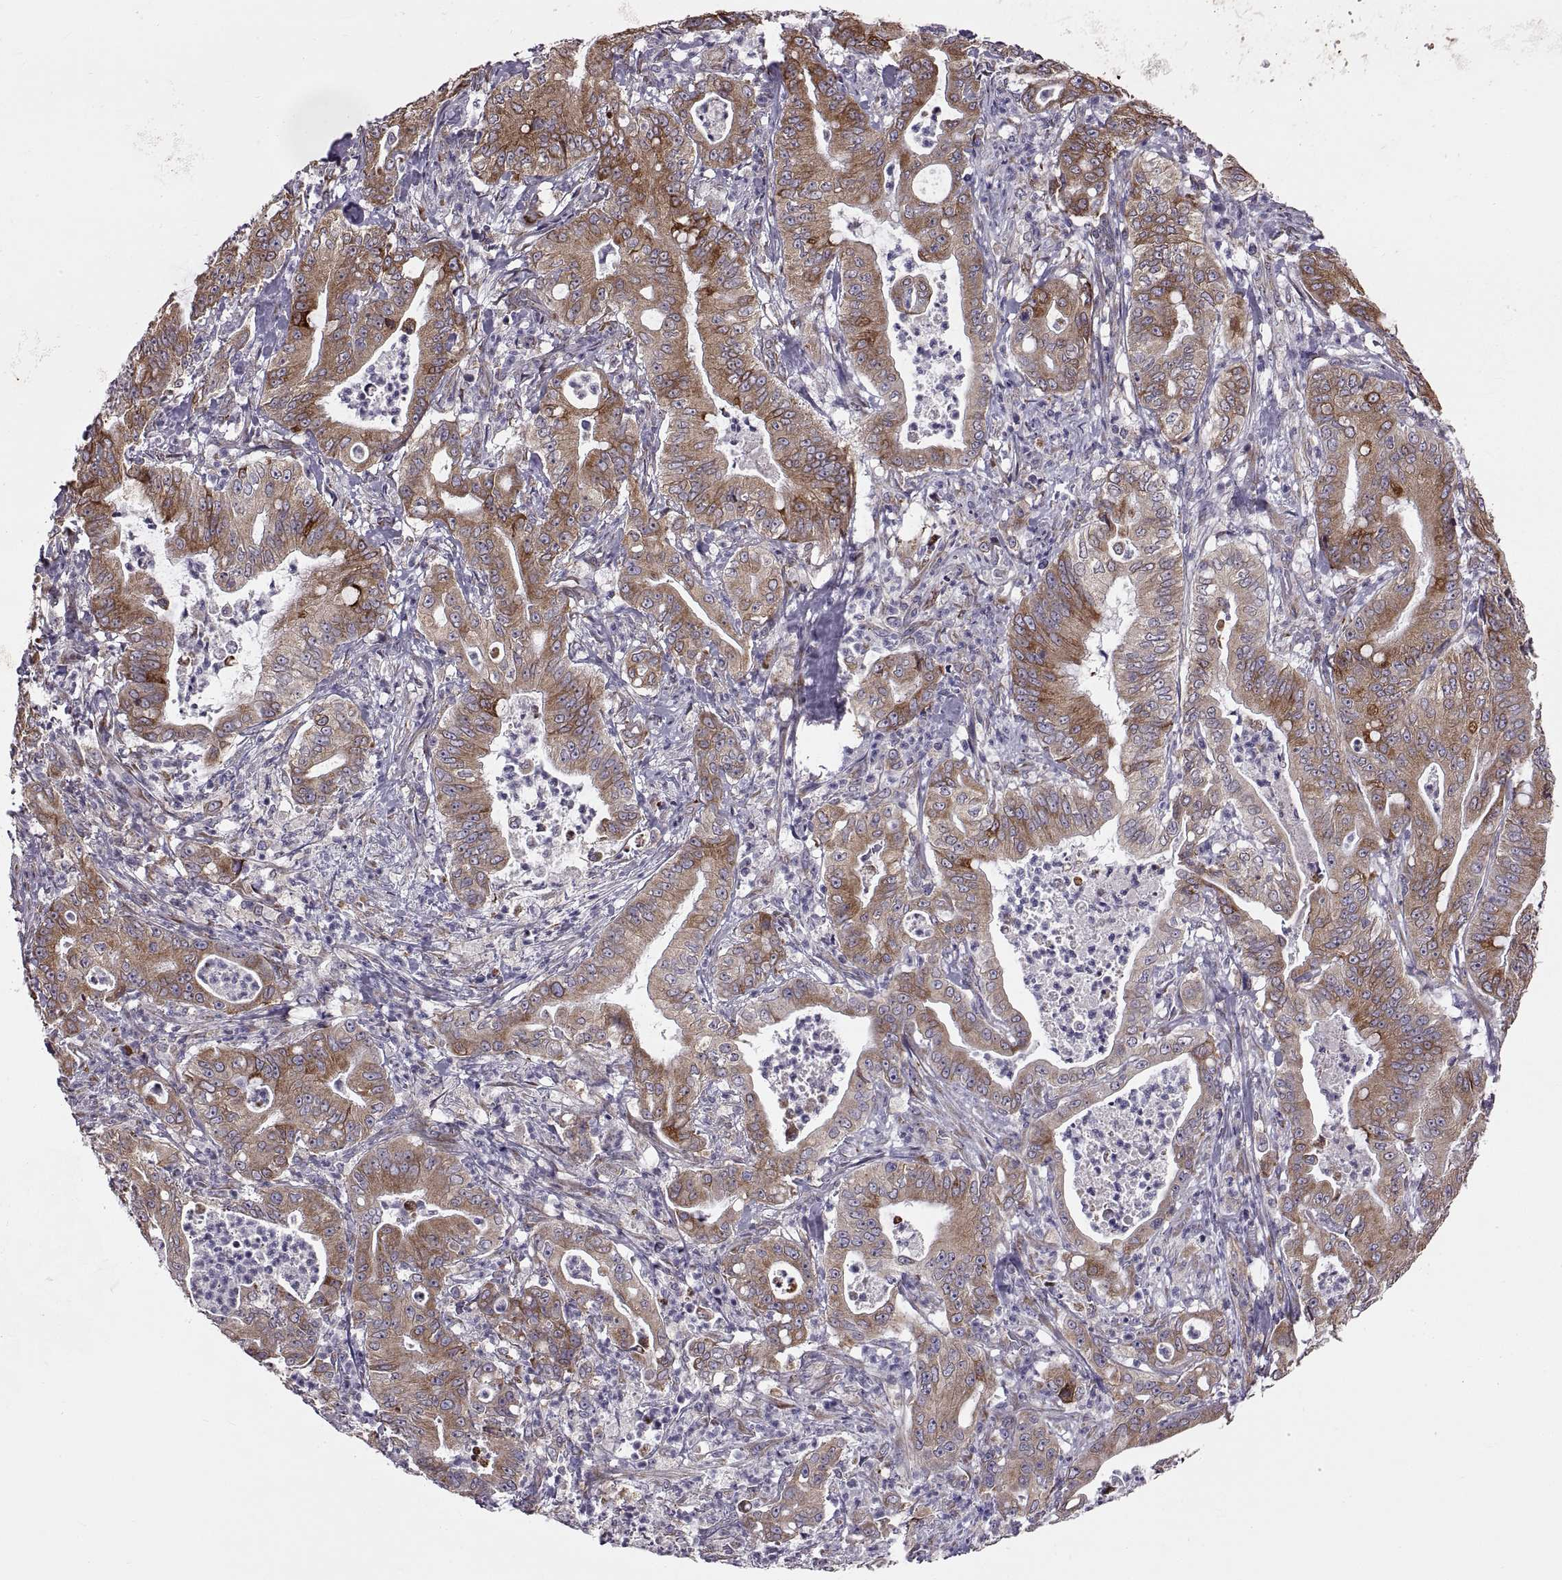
{"staining": {"intensity": "strong", "quantity": "25%-75%", "location": "cytoplasmic/membranous"}, "tissue": "pancreatic cancer", "cell_type": "Tumor cells", "image_type": "cancer", "snomed": [{"axis": "morphology", "description": "Adenocarcinoma, NOS"}, {"axis": "topography", "description": "Pancreas"}], "caption": "Protein staining displays strong cytoplasmic/membranous expression in approximately 25%-75% of tumor cells in pancreatic cancer (adenocarcinoma). Ihc stains the protein of interest in brown and the nuclei are stained blue.", "gene": "PLEKHB2", "patient": {"sex": "male", "age": 71}}